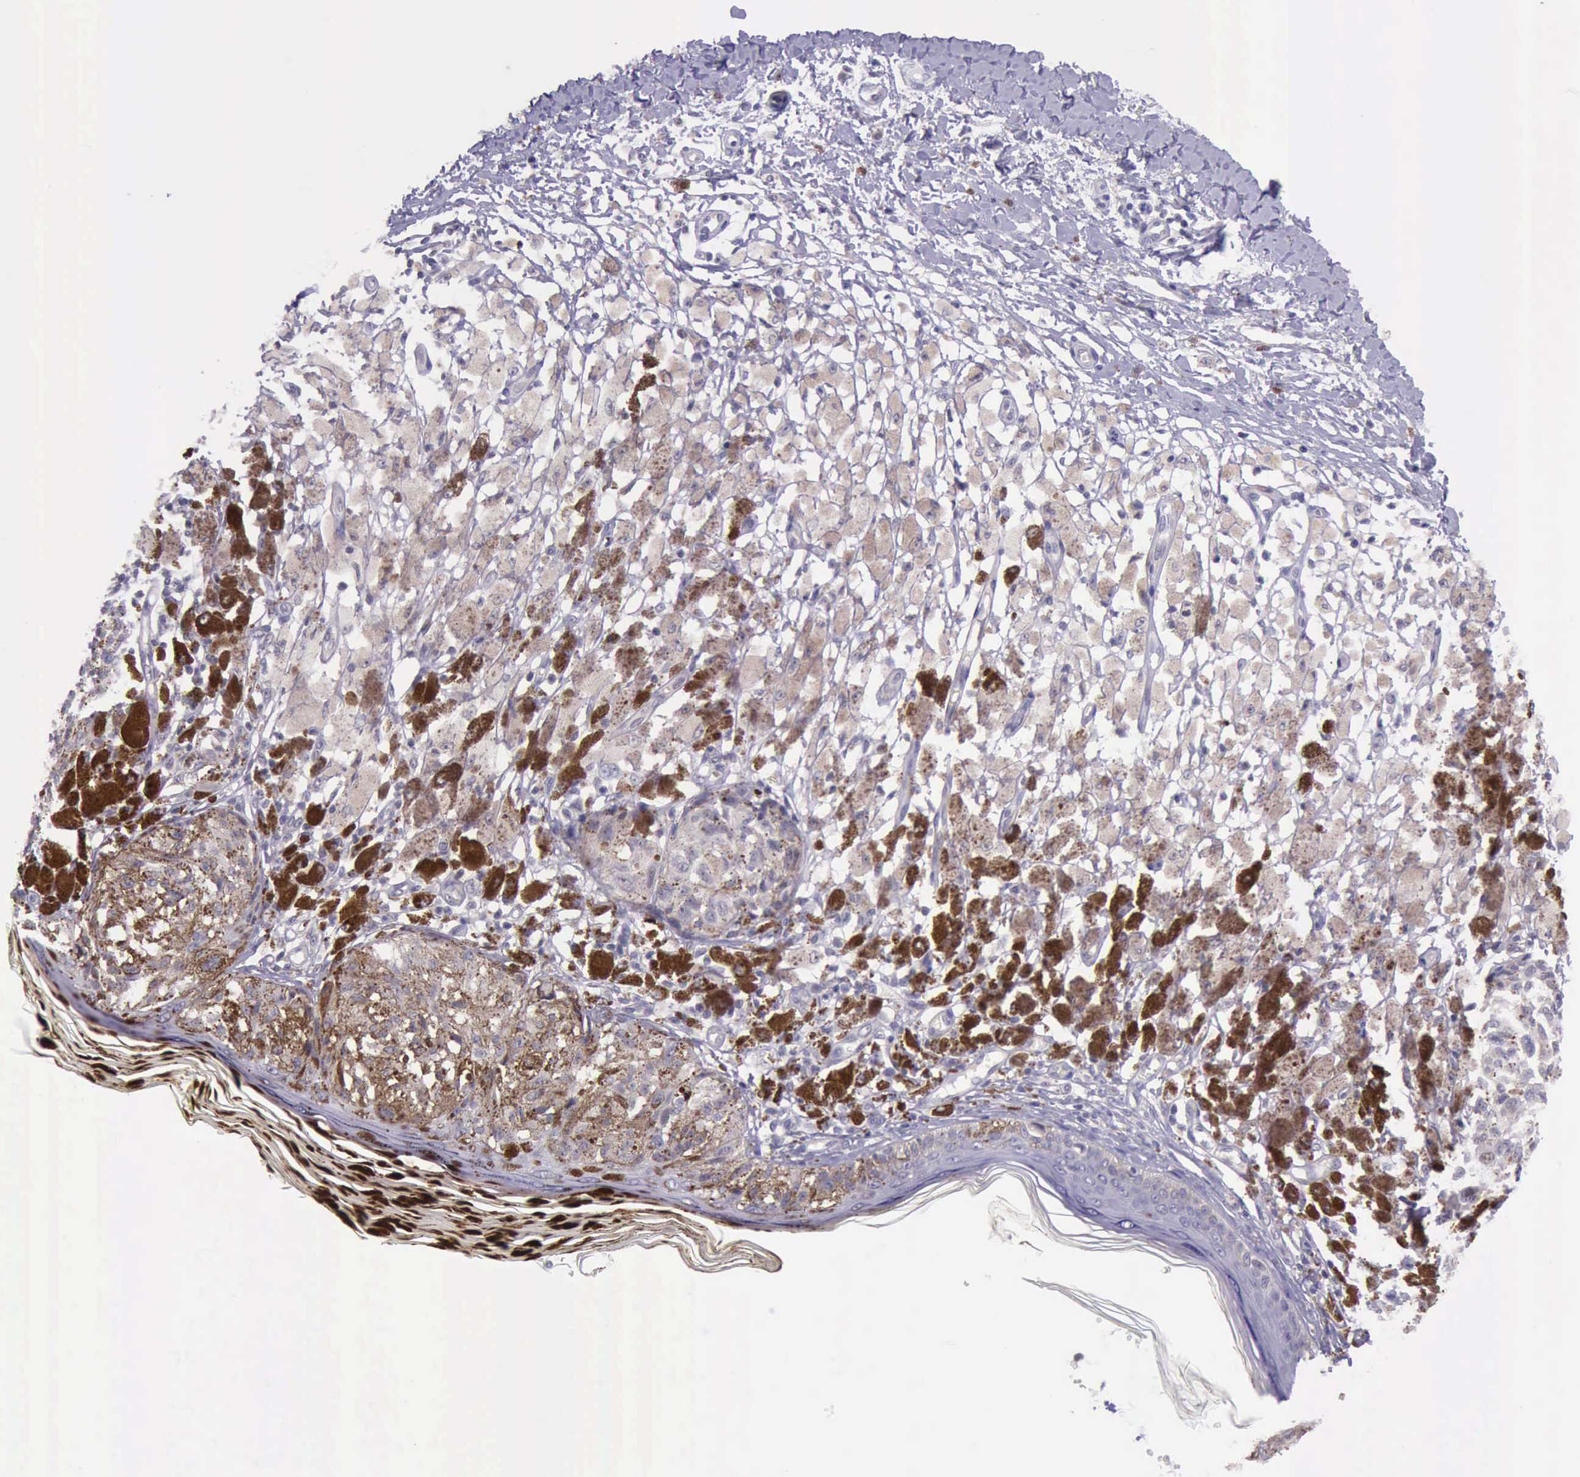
{"staining": {"intensity": "negative", "quantity": "none", "location": "none"}, "tissue": "melanoma", "cell_type": "Tumor cells", "image_type": "cancer", "snomed": [{"axis": "morphology", "description": "Malignant melanoma, NOS"}, {"axis": "topography", "description": "Skin"}], "caption": "The IHC micrograph has no significant positivity in tumor cells of melanoma tissue. (Immunohistochemistry (ihc), brightfield microscopy, high magnification).", "gene": "PARP1", "patient": {"sex": "male", "age": 88}}